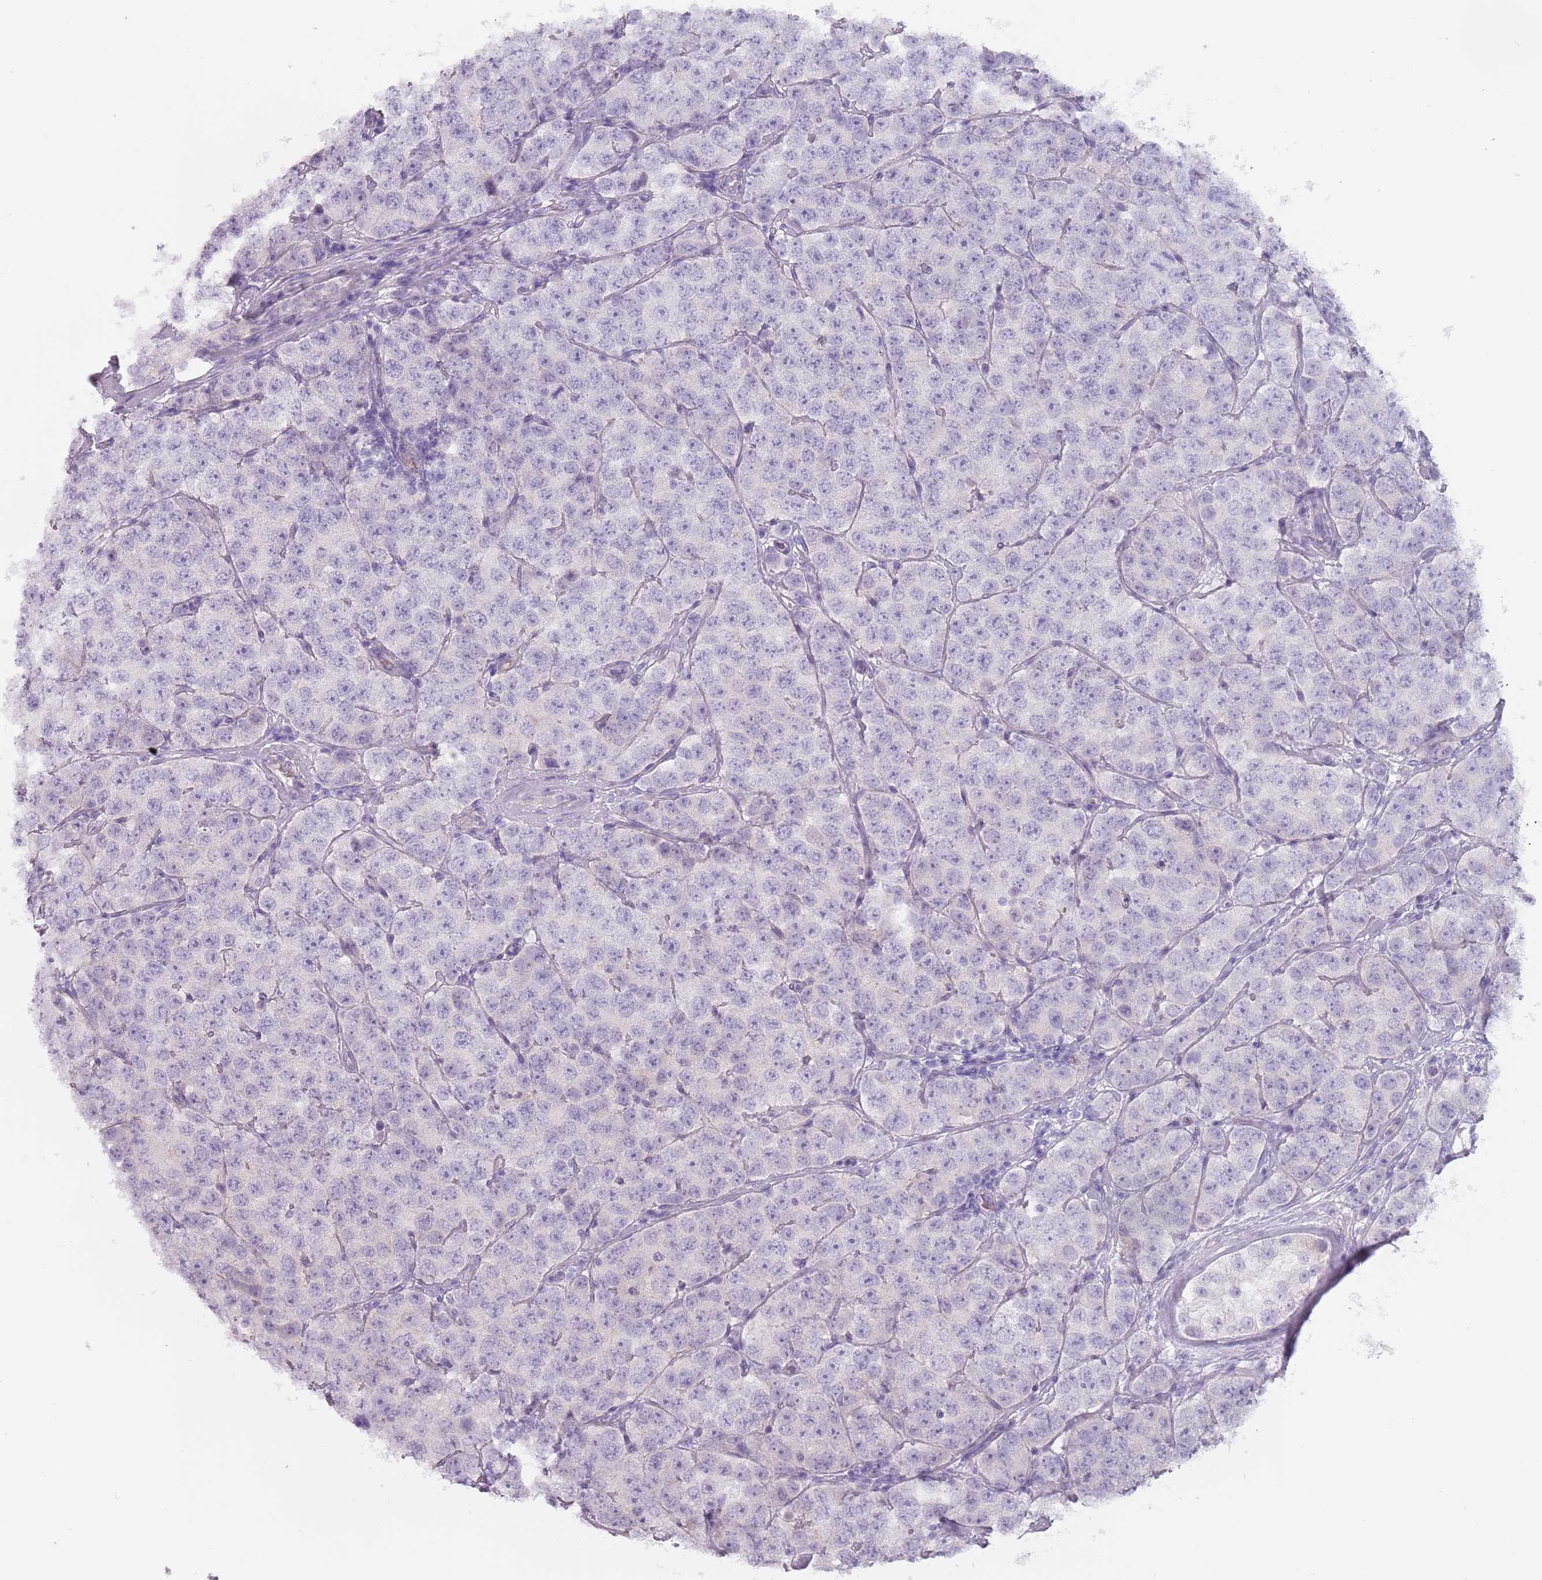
{"staining": {"intensity": "negative", "quantity": "none", "location": "none"}, "tissue": "testis cancer", "cell_type": "Tumor cells", "image_type": "cancer", "snomed": [{"axis": "morphology", "description": "Seminoma, NOS"}, {"axis": "topography", "description": "Testis"}], "caption": "High power microscopy photomicrograph of an immunohistochemistry image of testis seminoma, revealing no significant staining in tumor cells. (Stains: DAB (3,3'-diaminobenzidine) immunohistochemistry (IHC) with hematoxylin counter stain, Microscopy: brightfield microscopy at high magnification).", "gene": "ZNF584", "patient": {"sex": "male", "age": 28}}